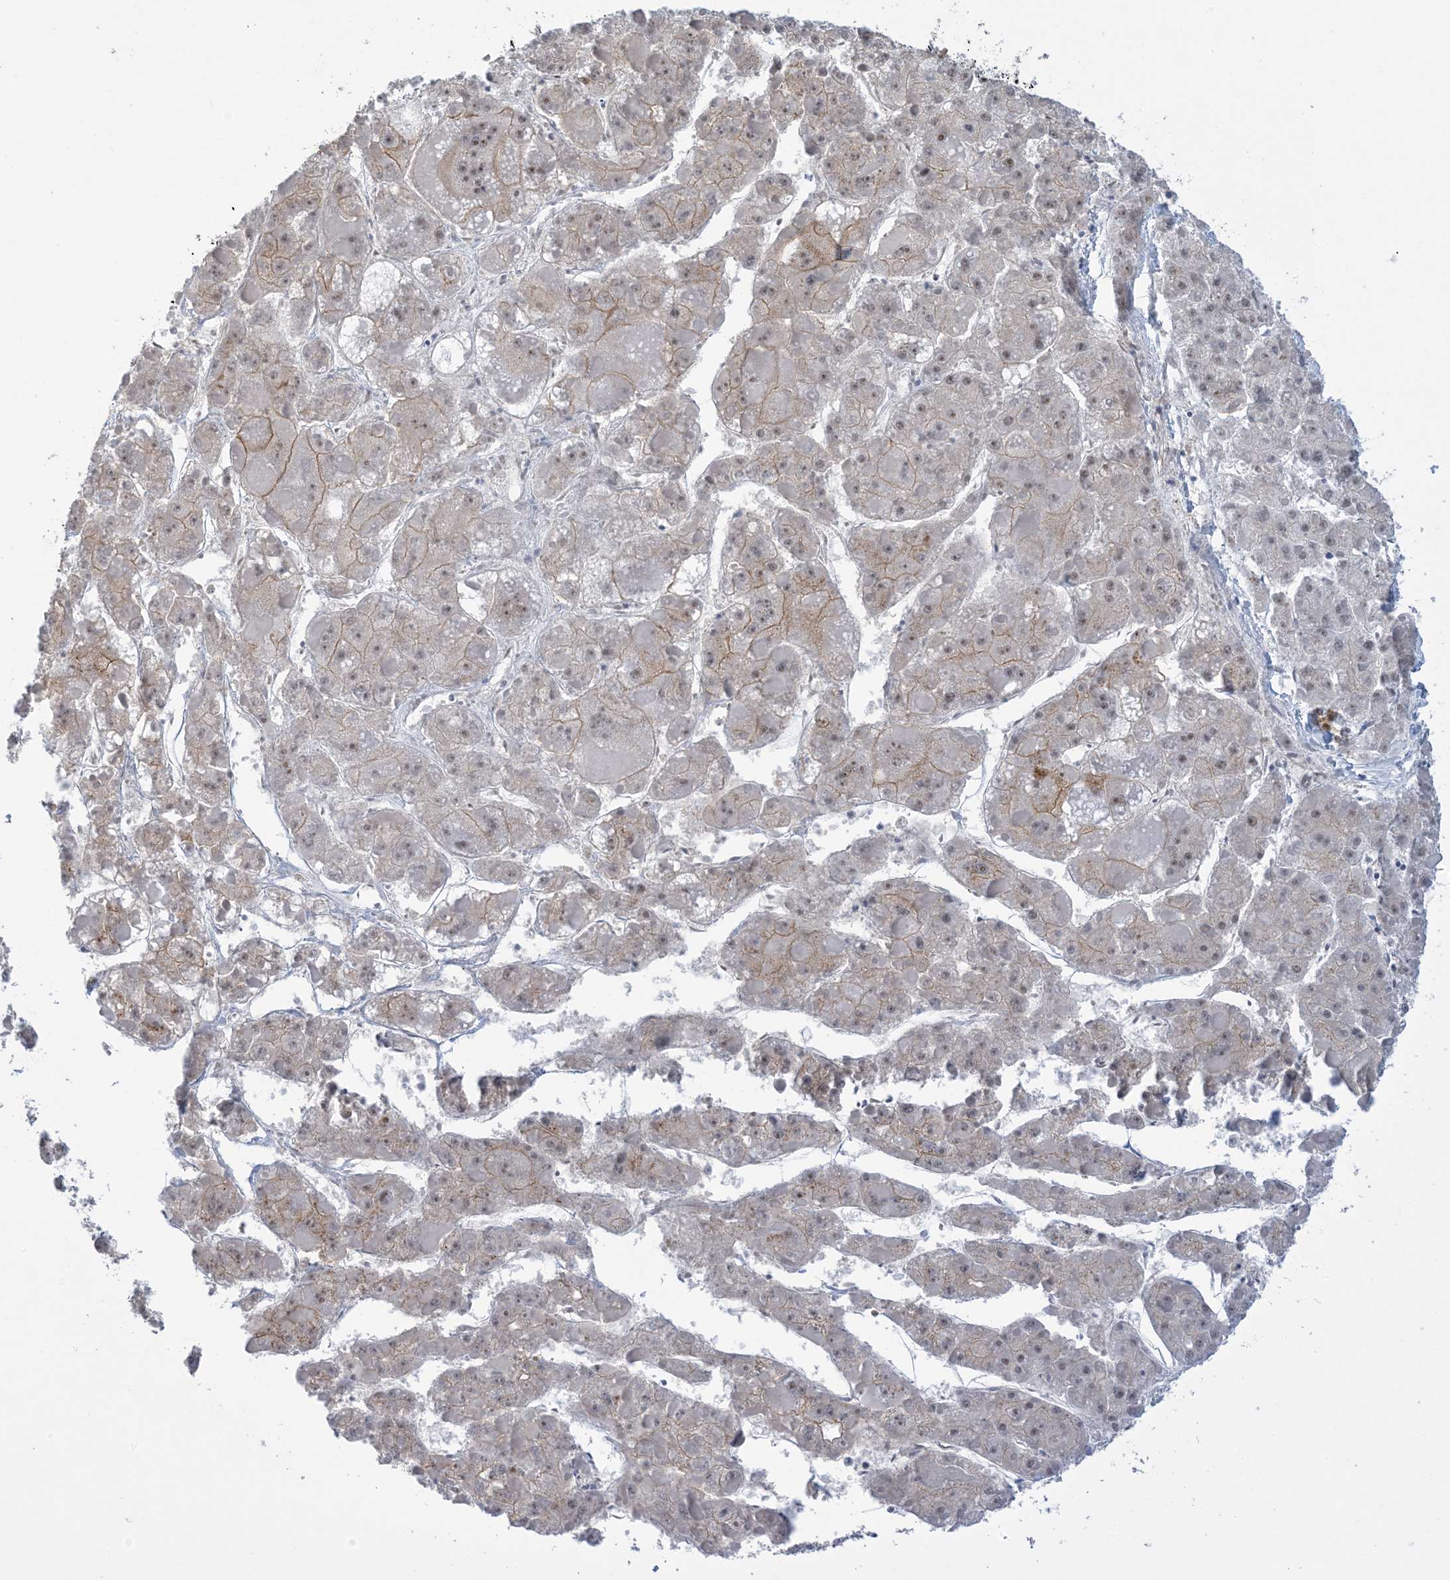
{"staining": {"intensity": "weak", "quantity": "25%-75%", "location": "cytoplasmic/membranous"}, "tissue": "liver cancer", "cell_type": "Tumor cells", "image_type": "cancer", "snomed": [{"axis": "morphology", "description": "Carcinoma, Hepatocellular, NOS"}, {"axis": "topography", "description": "Liver"}], "caption": "A micrograph showing weak cytoplasmic/membranous expression in approximately 25%-75% of tumor cells in liver cancer (hepatocellular carcinoma), as visualized by brown immunohistochemical staining.", "gene": "ZNF8", "patient": {"sex": "female", "age": 73}}